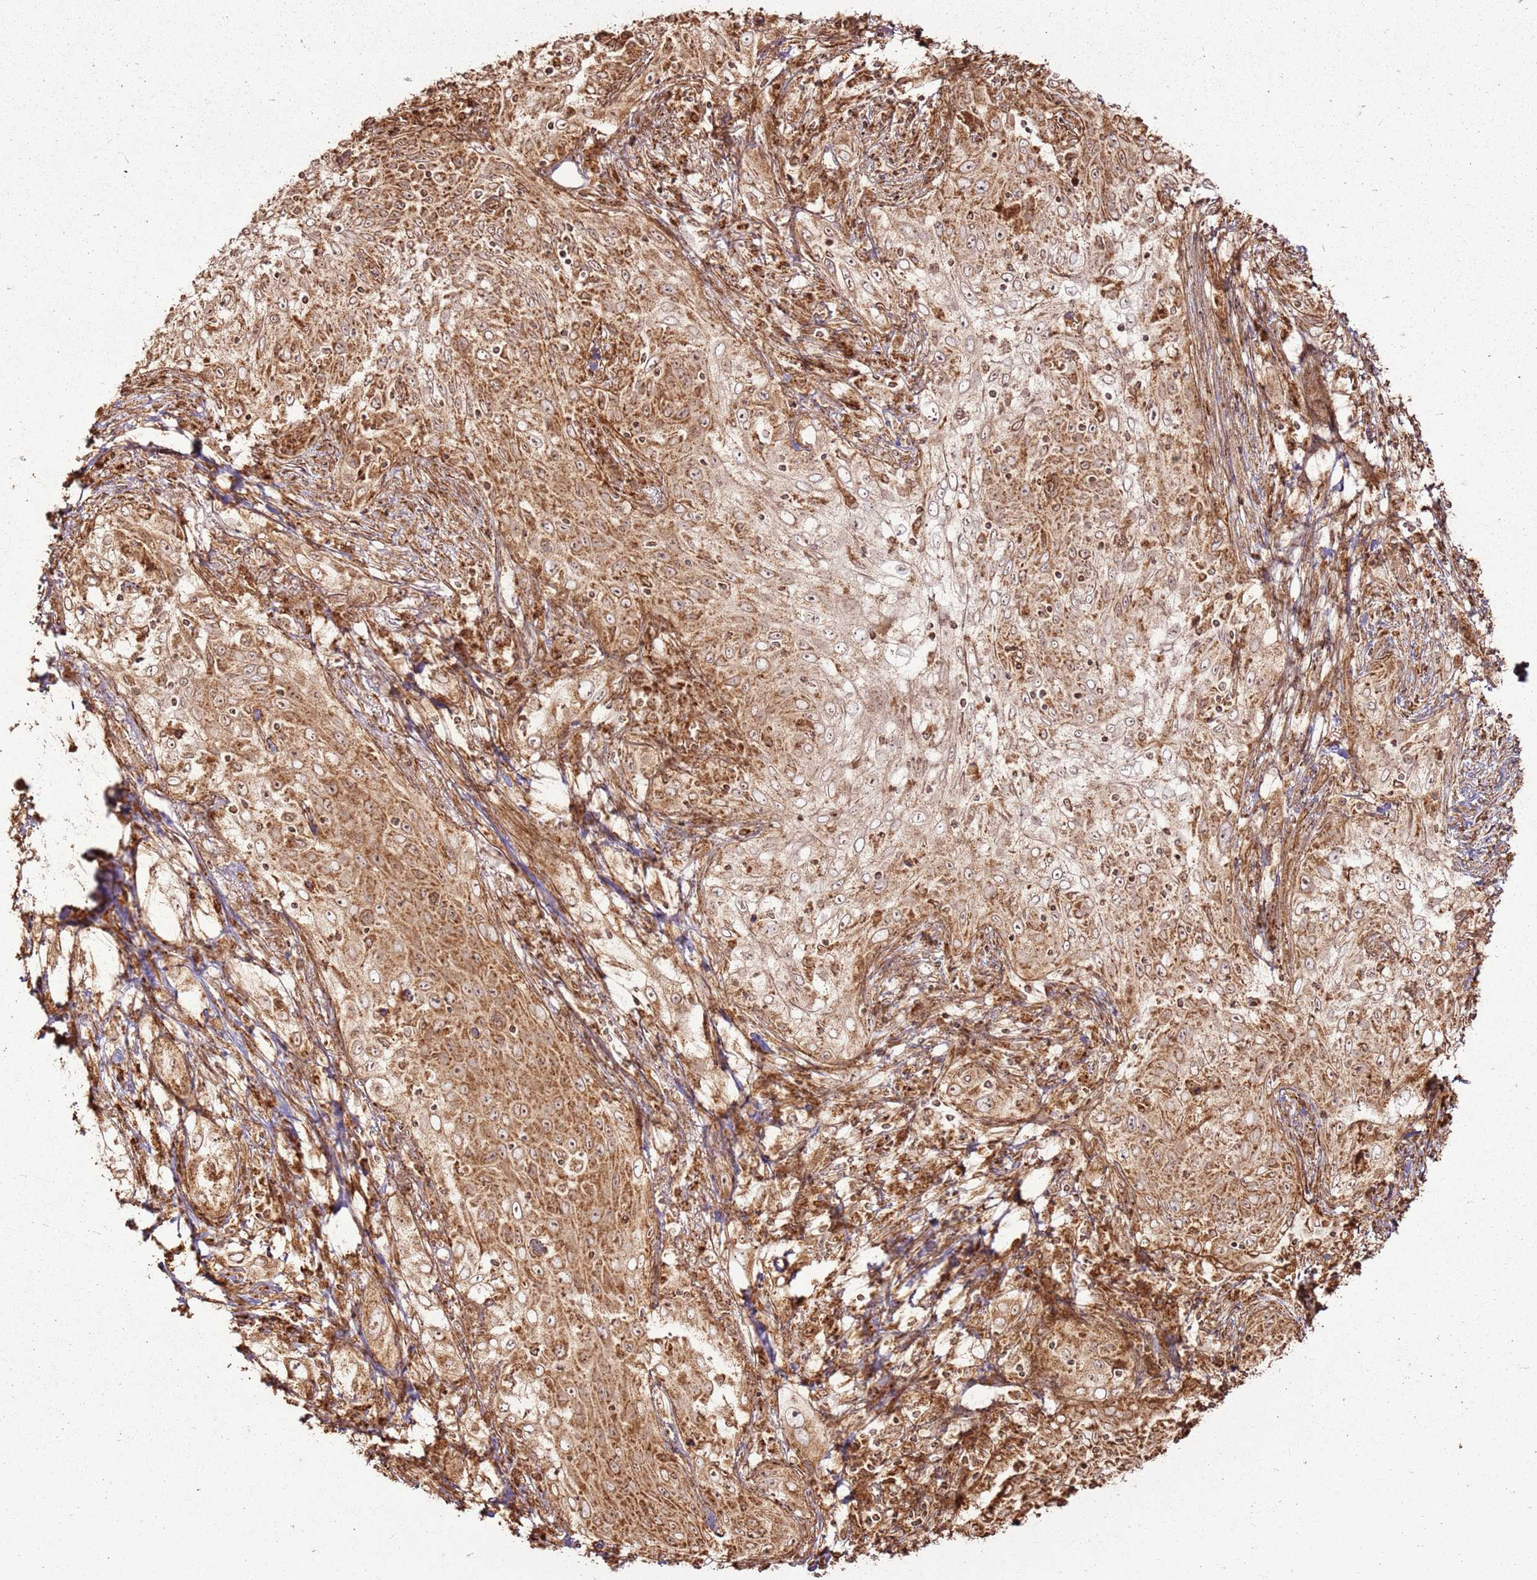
{"staining": {"intensity": "moderate", "quantity": ">75%", "location": "cytoplasmic/membranous,nuclear"}, "tissue": "lung cancer", "cell_type": "Tumor cells", "image_type": "cancer", "snomed": [{"axis": "morphology", "description": "Squamous cell carcinoma, NOS"}, {"axis": "topography", "description": "Lung"}], "caption": "A high-resolution photomicrograph shows immunohistochemistry (IHC) staining of lung cancer (squamous cell carcinoma), which demonstrates moderate cytoplasmic/membranous and nuclear staining in about >75% of tumor cells.", "gene": "MRPS6", "patient": {"sex": "female", "age": 69}}